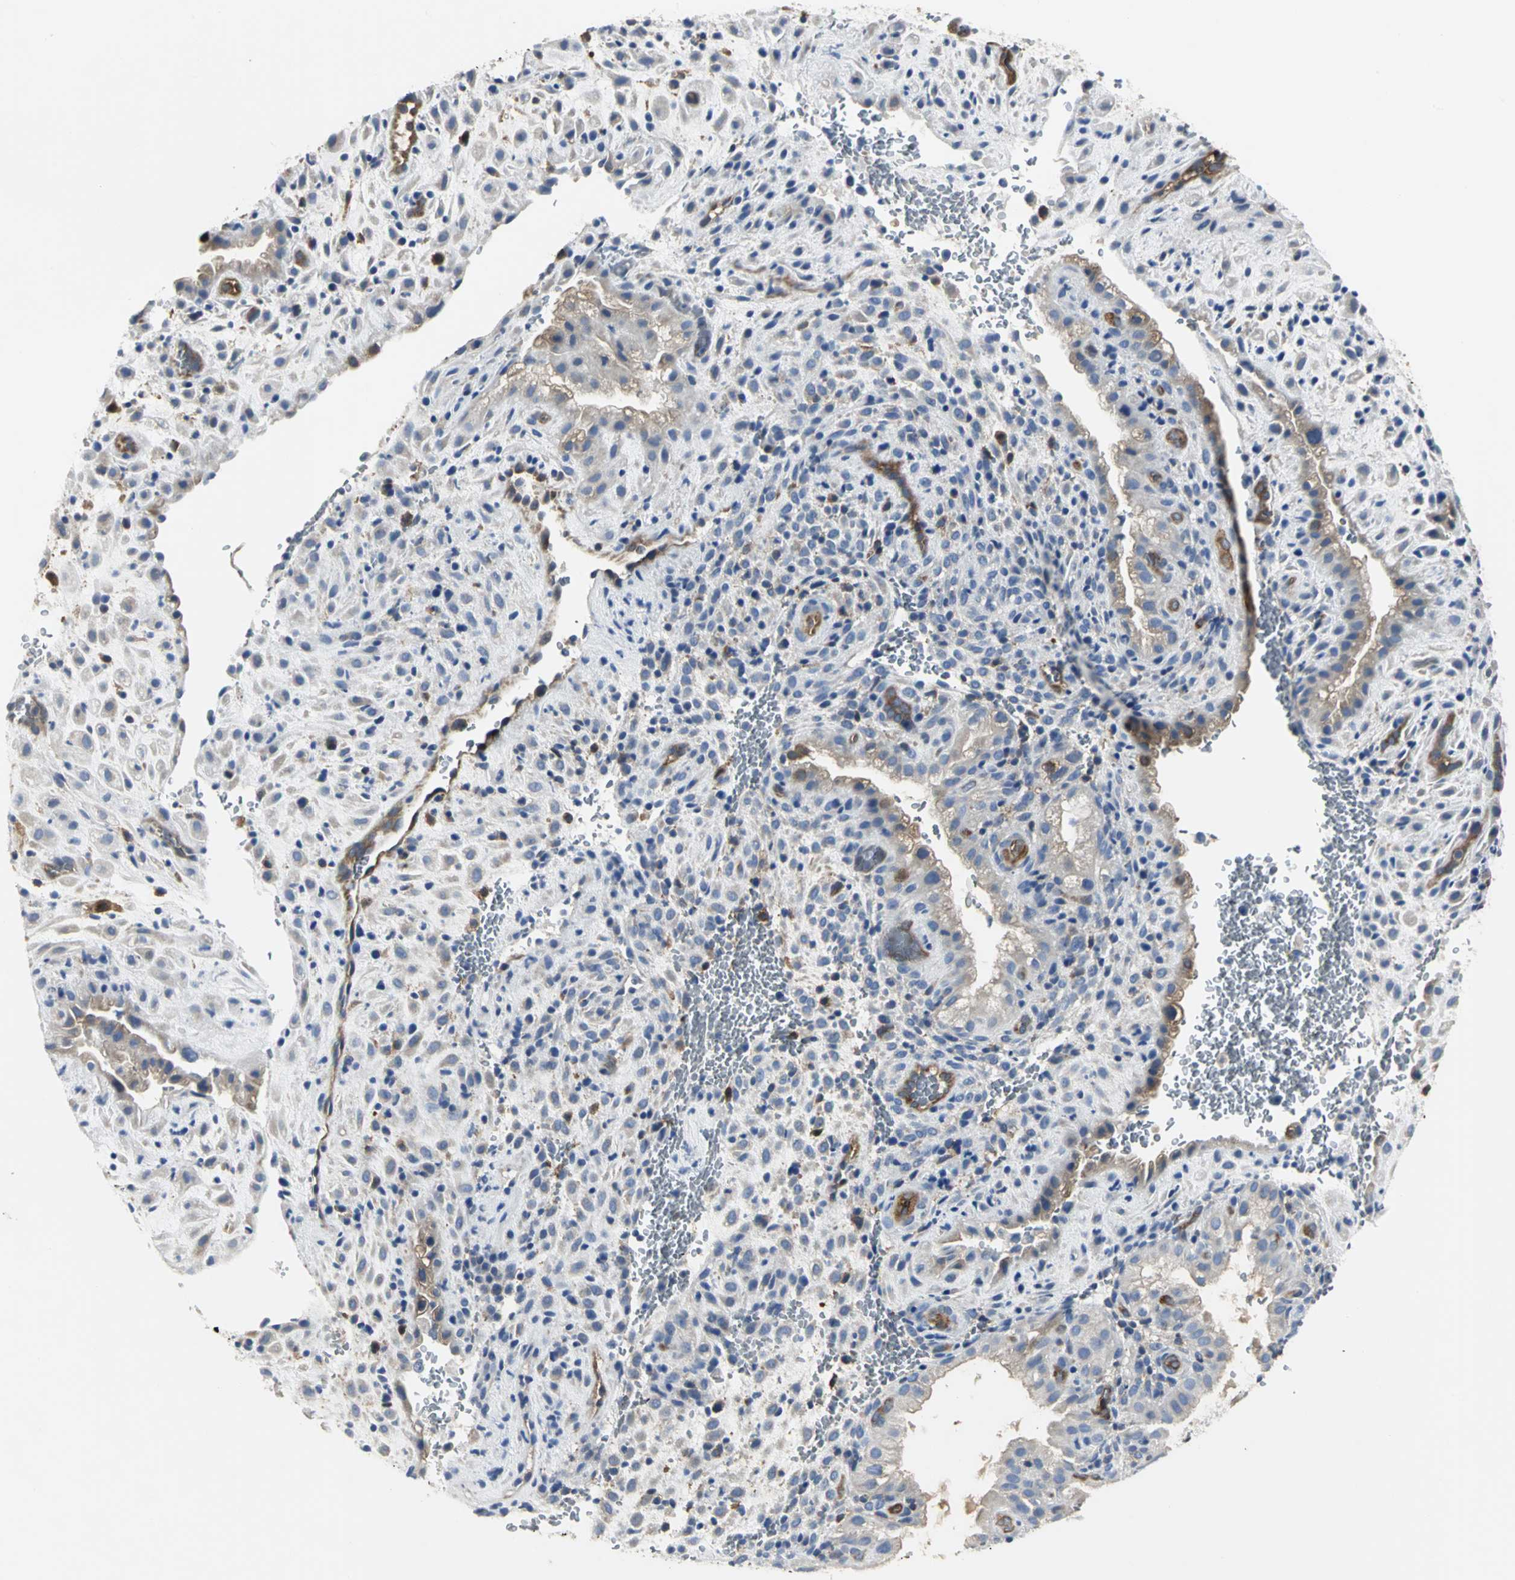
{"staining": {"intensity": "moderate", "quantity": "25%-75%", "location": "cytoplasmic/membranous"}, "tissue": "placenta", "cell_type": "Decidual cells", "image_type": "normal", "snomed": [{"axis": "morphology", "description": "Normal tissue, NOS"}, {"axis": "topography", "description": "Placenta"}], "caption": "DAB (3,3'-diaminobenzidine) immunohistochemical staining of benign human placenta displays moderate cytoplasmic/membranous protein positivity in about 25%-75% of decidual cells.", "gene": "CHRNB1", "patient": {"sex": "female", "age": 35}}